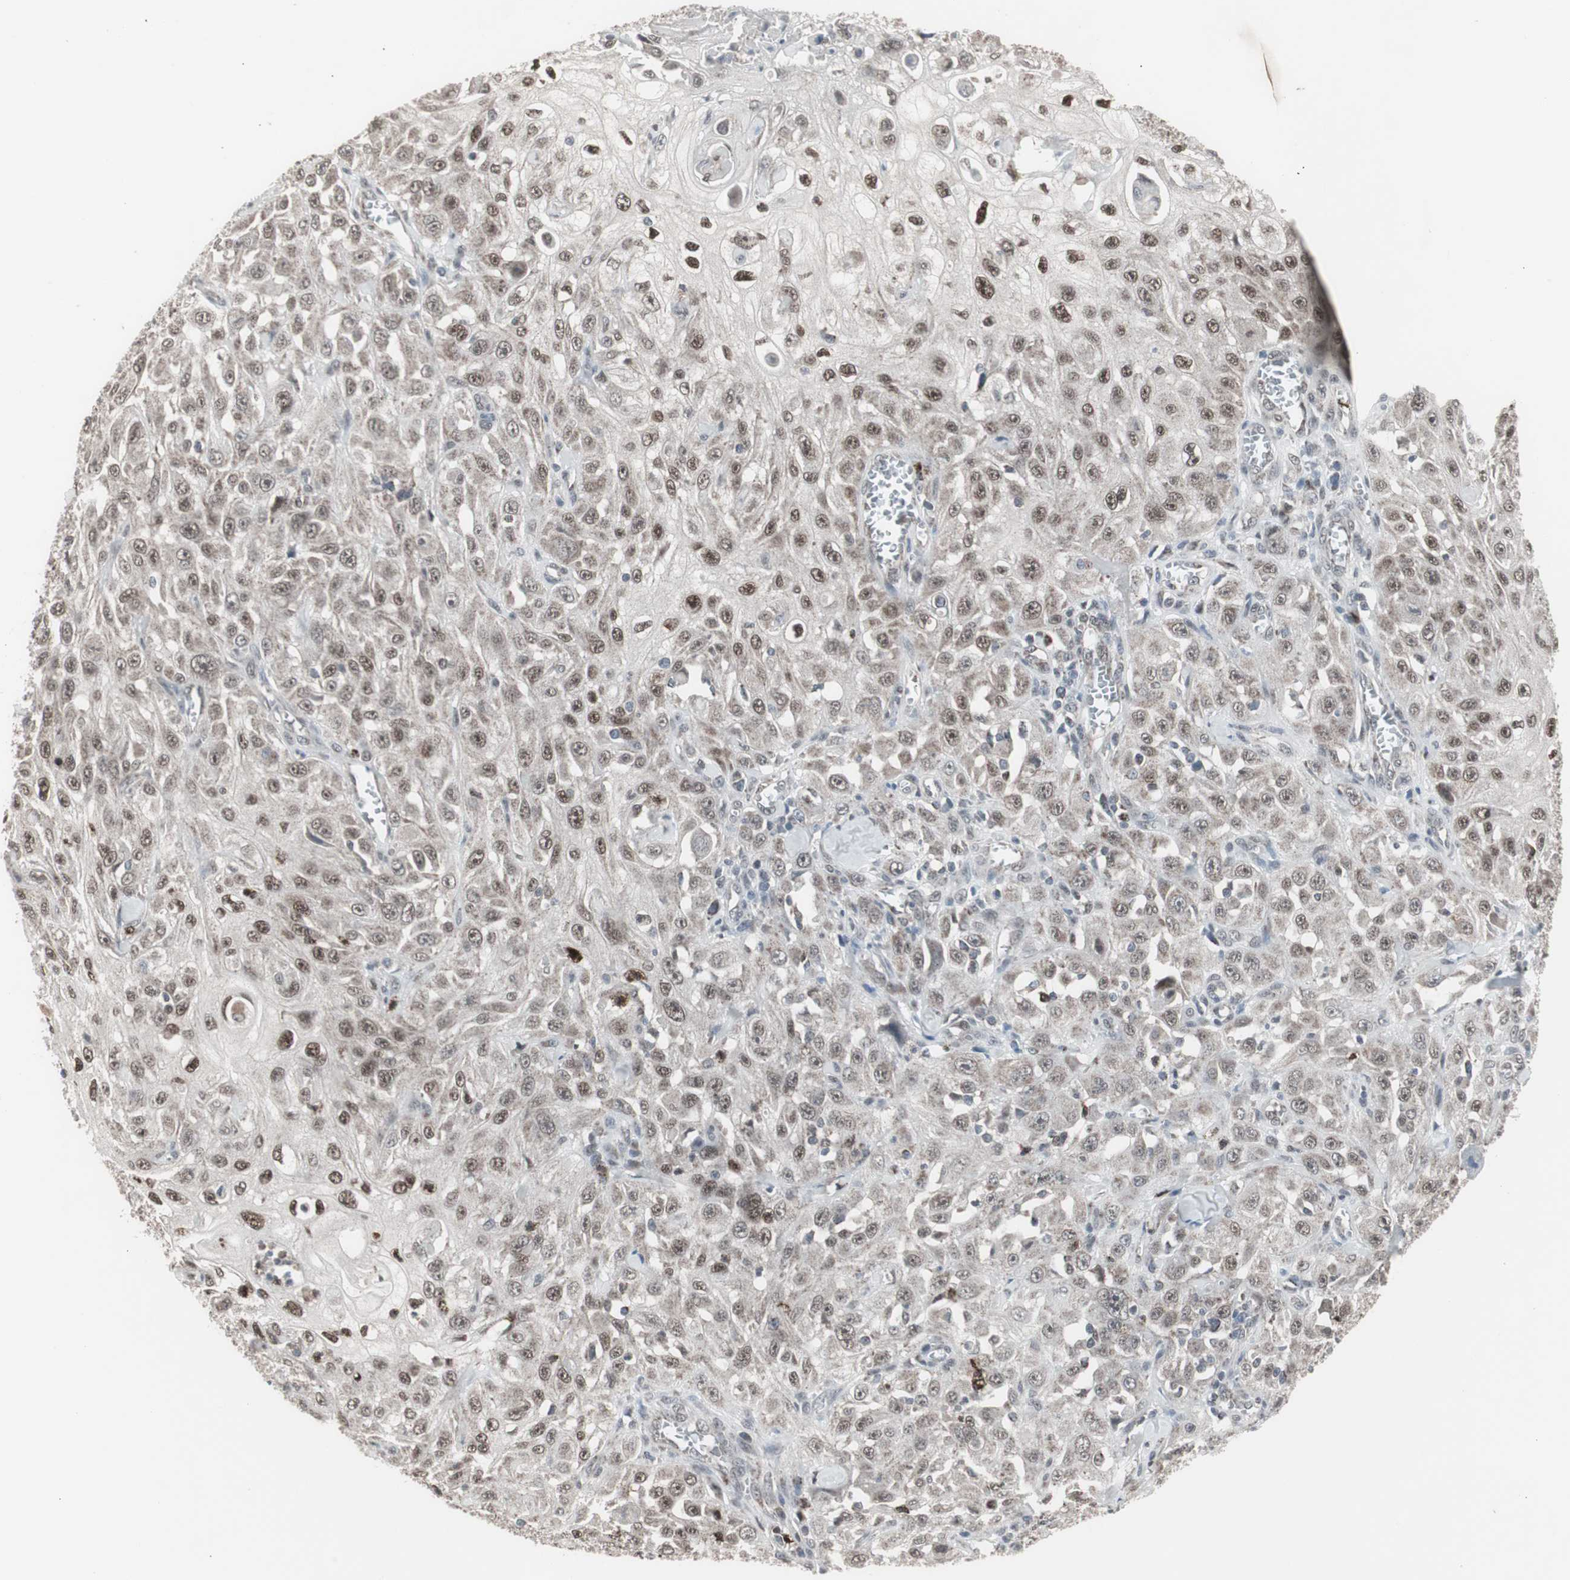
{"staining": {"intensity": "moderate", "quantity": ">75%", "location": "nuclear"}, "tissue": "skin cancer", "cell_type": "Tumor cells", "image_type": "cancer", "snomed": [{"axis": "morphology", "description": "Squamous cell carcinoma, NOS"}, {"axis": "morphology", "description": "Squamous cell carcinoma, metastatic, NOS"}, {"axis": "topography", "description": "Skin"}, {"axis": "topography", "description": "Lymph node"}], "caption": "Brown immunohistochemical staining in human skin cancer (metastatic squamous cell carcinoma) displays moderate nuclear staining in approximately >75% of tumor cells.", "gene": "RXRA", "patient": {"sex": "male", "age": 75}}